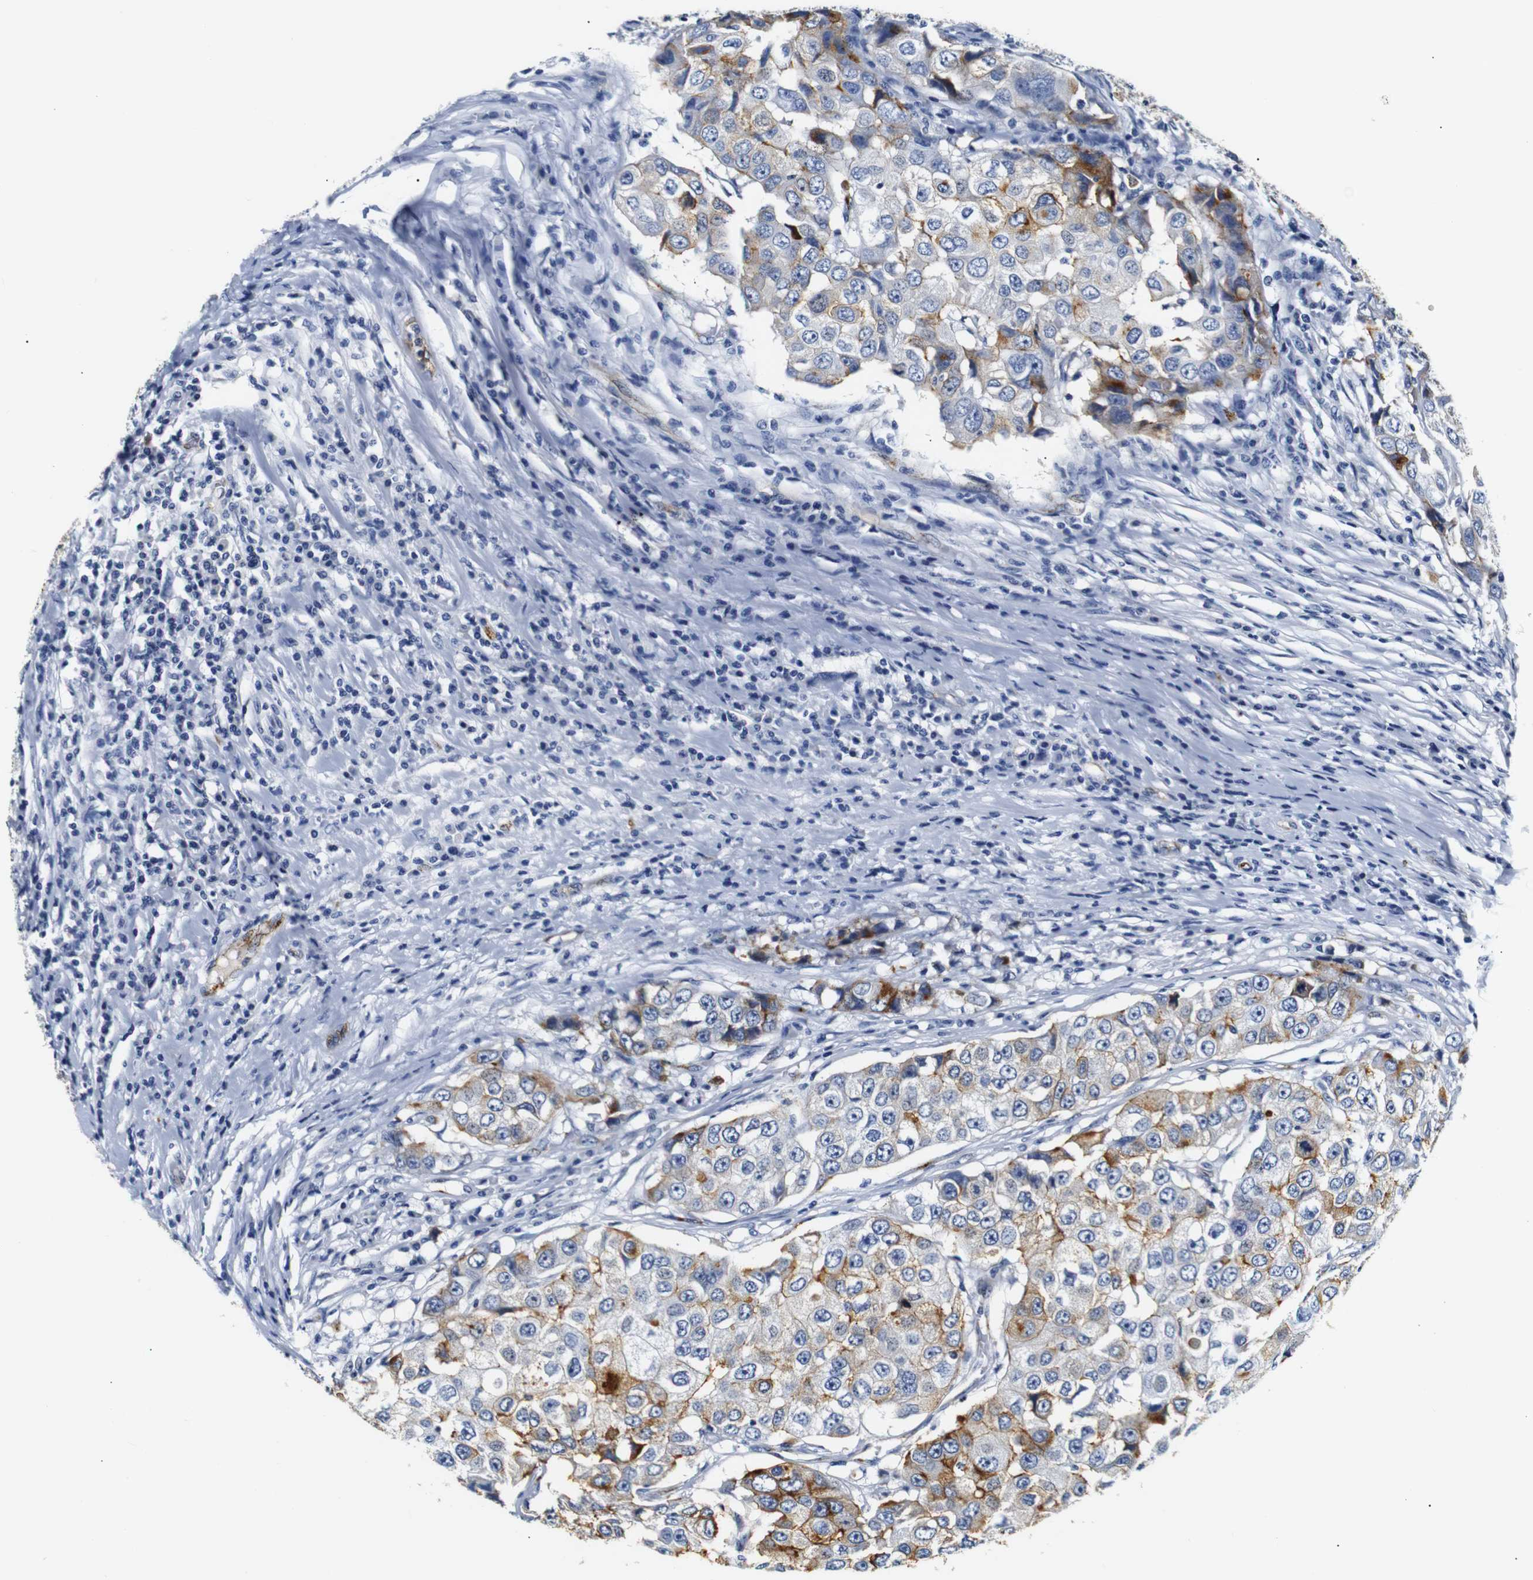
{"staining": {"intensity": "moderate", "quantity": "<25%", "location": "cytoplasmic/membranous"}, "tissue": "breast cancer", "cell_type": "Tumor cells", "image_type": "cancer", "snomed": [{"axis": "morphology", "description": "Duct carcinoma"}, {"axis": "topography", "description": "Breast"}], "caption": "Breast cancer (infiltrating ductal carcinoma) stained with a brown dye exhibits moderate cytoplasmic/membranous positive staining in approximately <25% of tumor cells.", "gene": "MUC4", "patient": {"sex": "female", "age": 27}}